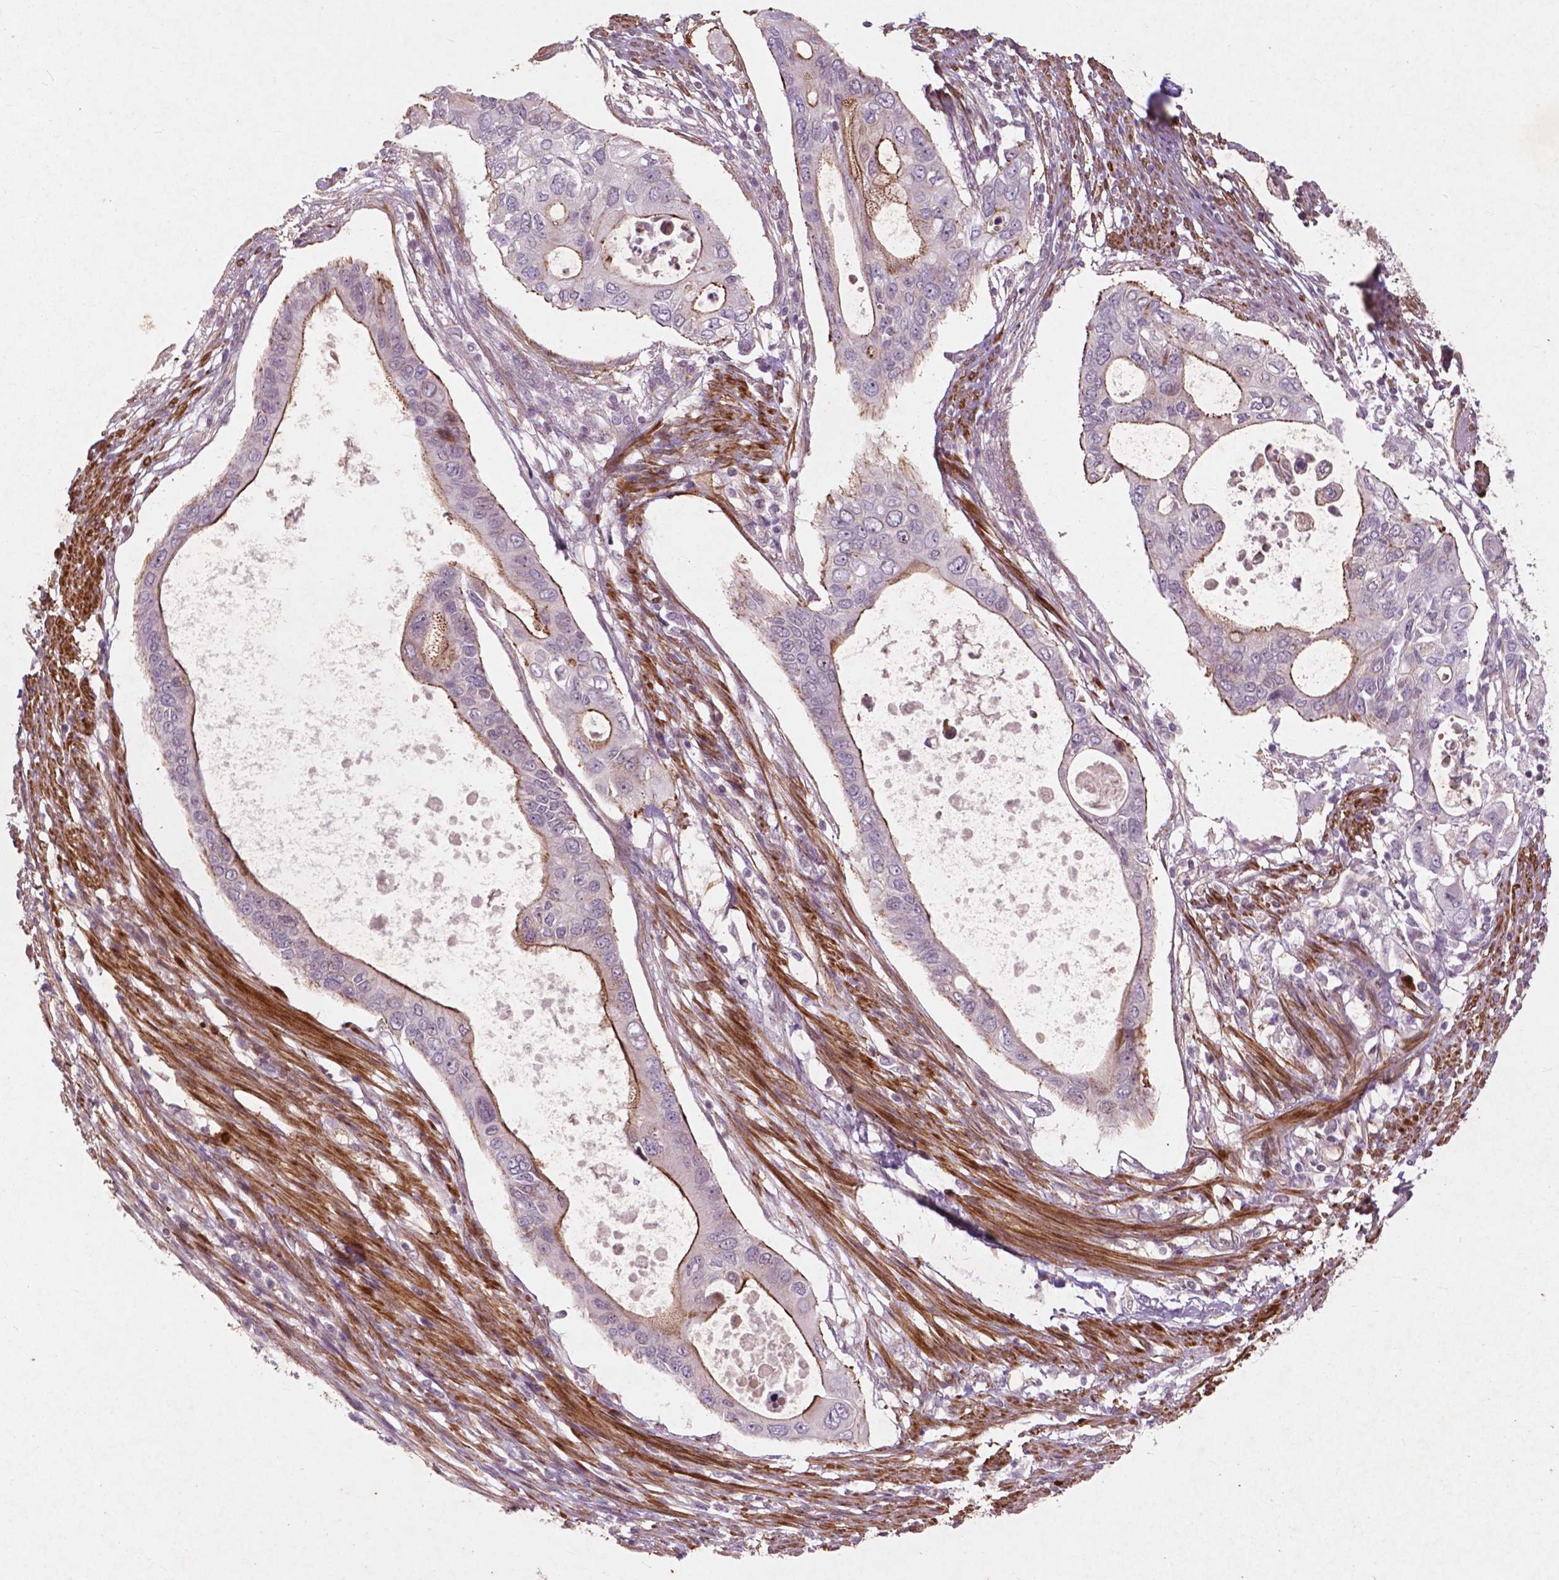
{"staining": {"intensity": "moderate", "quantity": "<25%", "location": "cytoplasmic/membranous"}, "tissue": "pancreatic cancer", "cell_type": "Tumor cells", "image_type": "cancer", "snomed": [{"axis": "morphology", "description": "Adenocarcinoma, NOS"}, {"axis": "topography", "description": "Pancreas"}], "caption": "Moderate cytoplasmic/membranous protein positivity is seen in approximately <25% of tumor cells in adenocarcinoma (pancreatic).", "gene": "RFPL4B", "patient": {"sex": "female", "age": 63}}